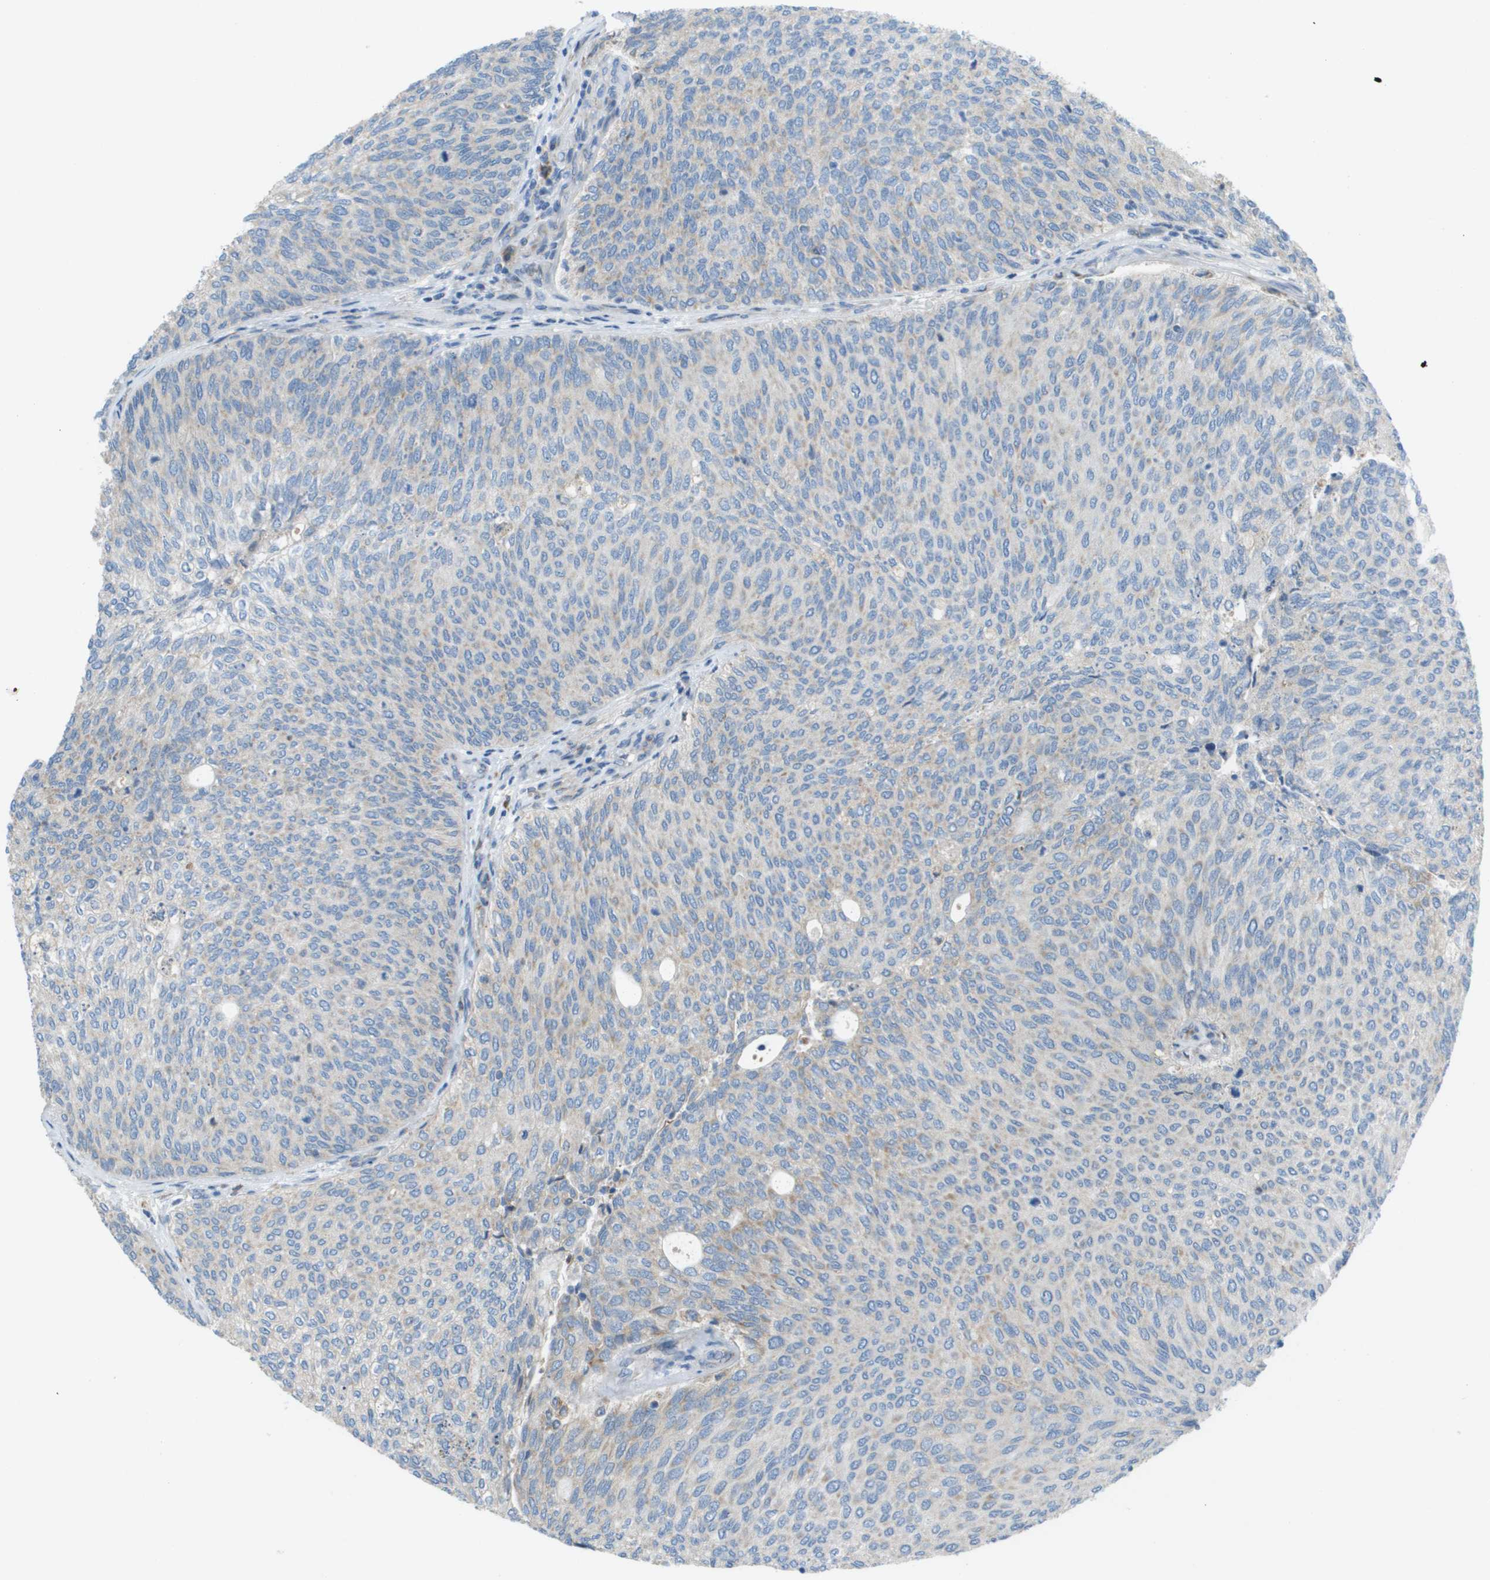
{"staining": {"intensity": "weak", "quantity": "<25%", "location": "cytoplasmic/membranous"}, "tissue": "urothelial cancer", "cell_type": "Tumor cells", "image_type": "cancer", "snomed": [{"axis": "morphology", "description": "Urothelial carcinoma, Low grade"}, {"axis": "topography", "description": "Urinary bladder"}], "caption": "This is an immunohistochemistry photomicrograph of urothelial cancer. There is no expression in tumor cells.", "gene": "GALNT6", "patient": {"sex": "female", "age": 79}}